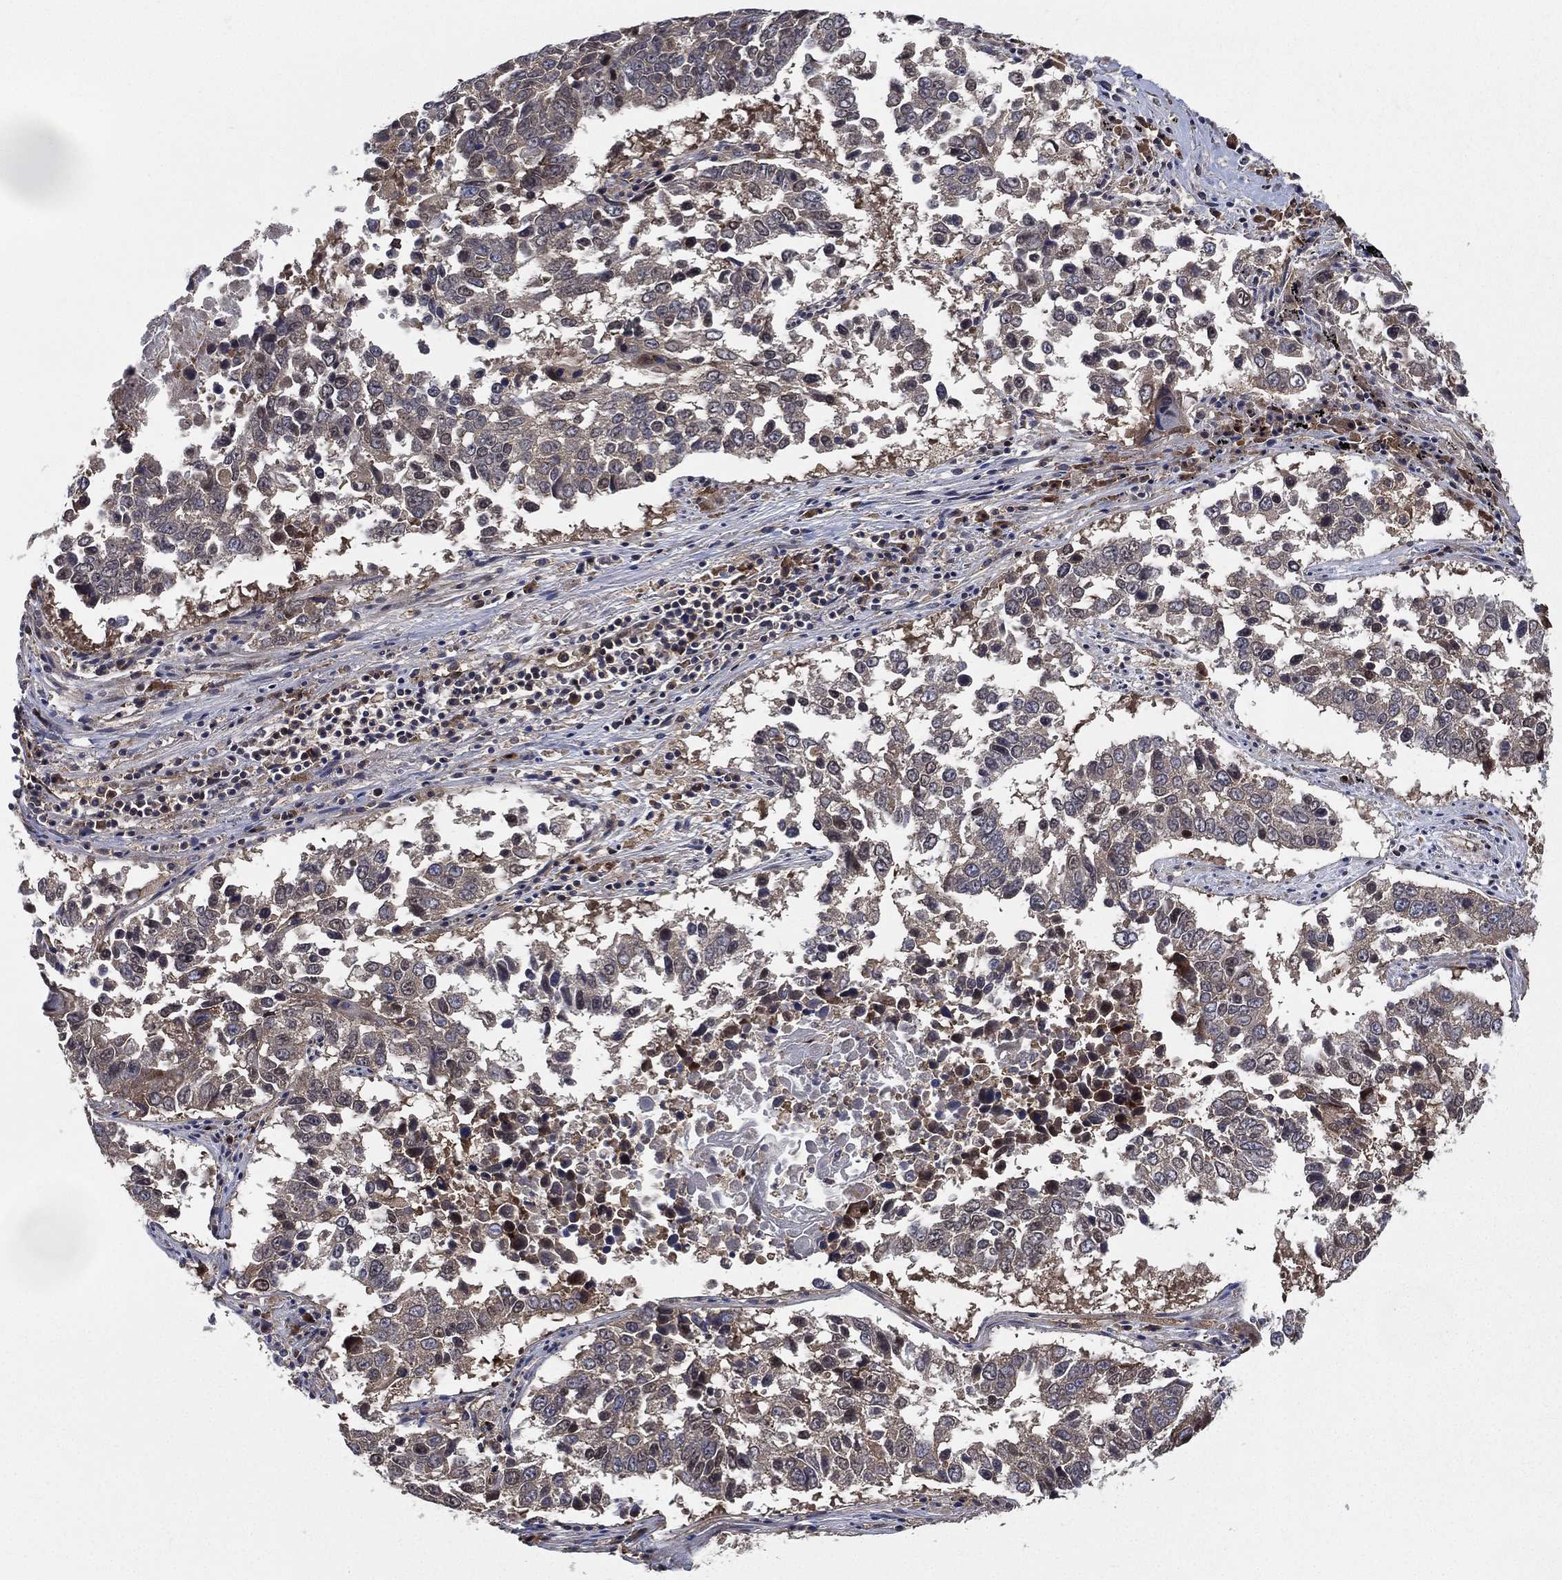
{"staining": {"intensity": "negative", "quantity": "none", "location": "none"}, "tissue": "lung cancer", "cell_type": "Tumor cells", "image_type": "cancer", "snomed": [{"axis": "morphology", "description": "Squamous cell carcinoma, NOS"}, {"axis": "topography", "description": "Lung"}], "caption": "IHC micrograph of neoplastic tissue: human squamous cell carcinoma (lung) stained with DAB displays no significant protein staining in tumor cells.", "gene": "SMPD3", "patient": {"sex": "male", "age": 82}}